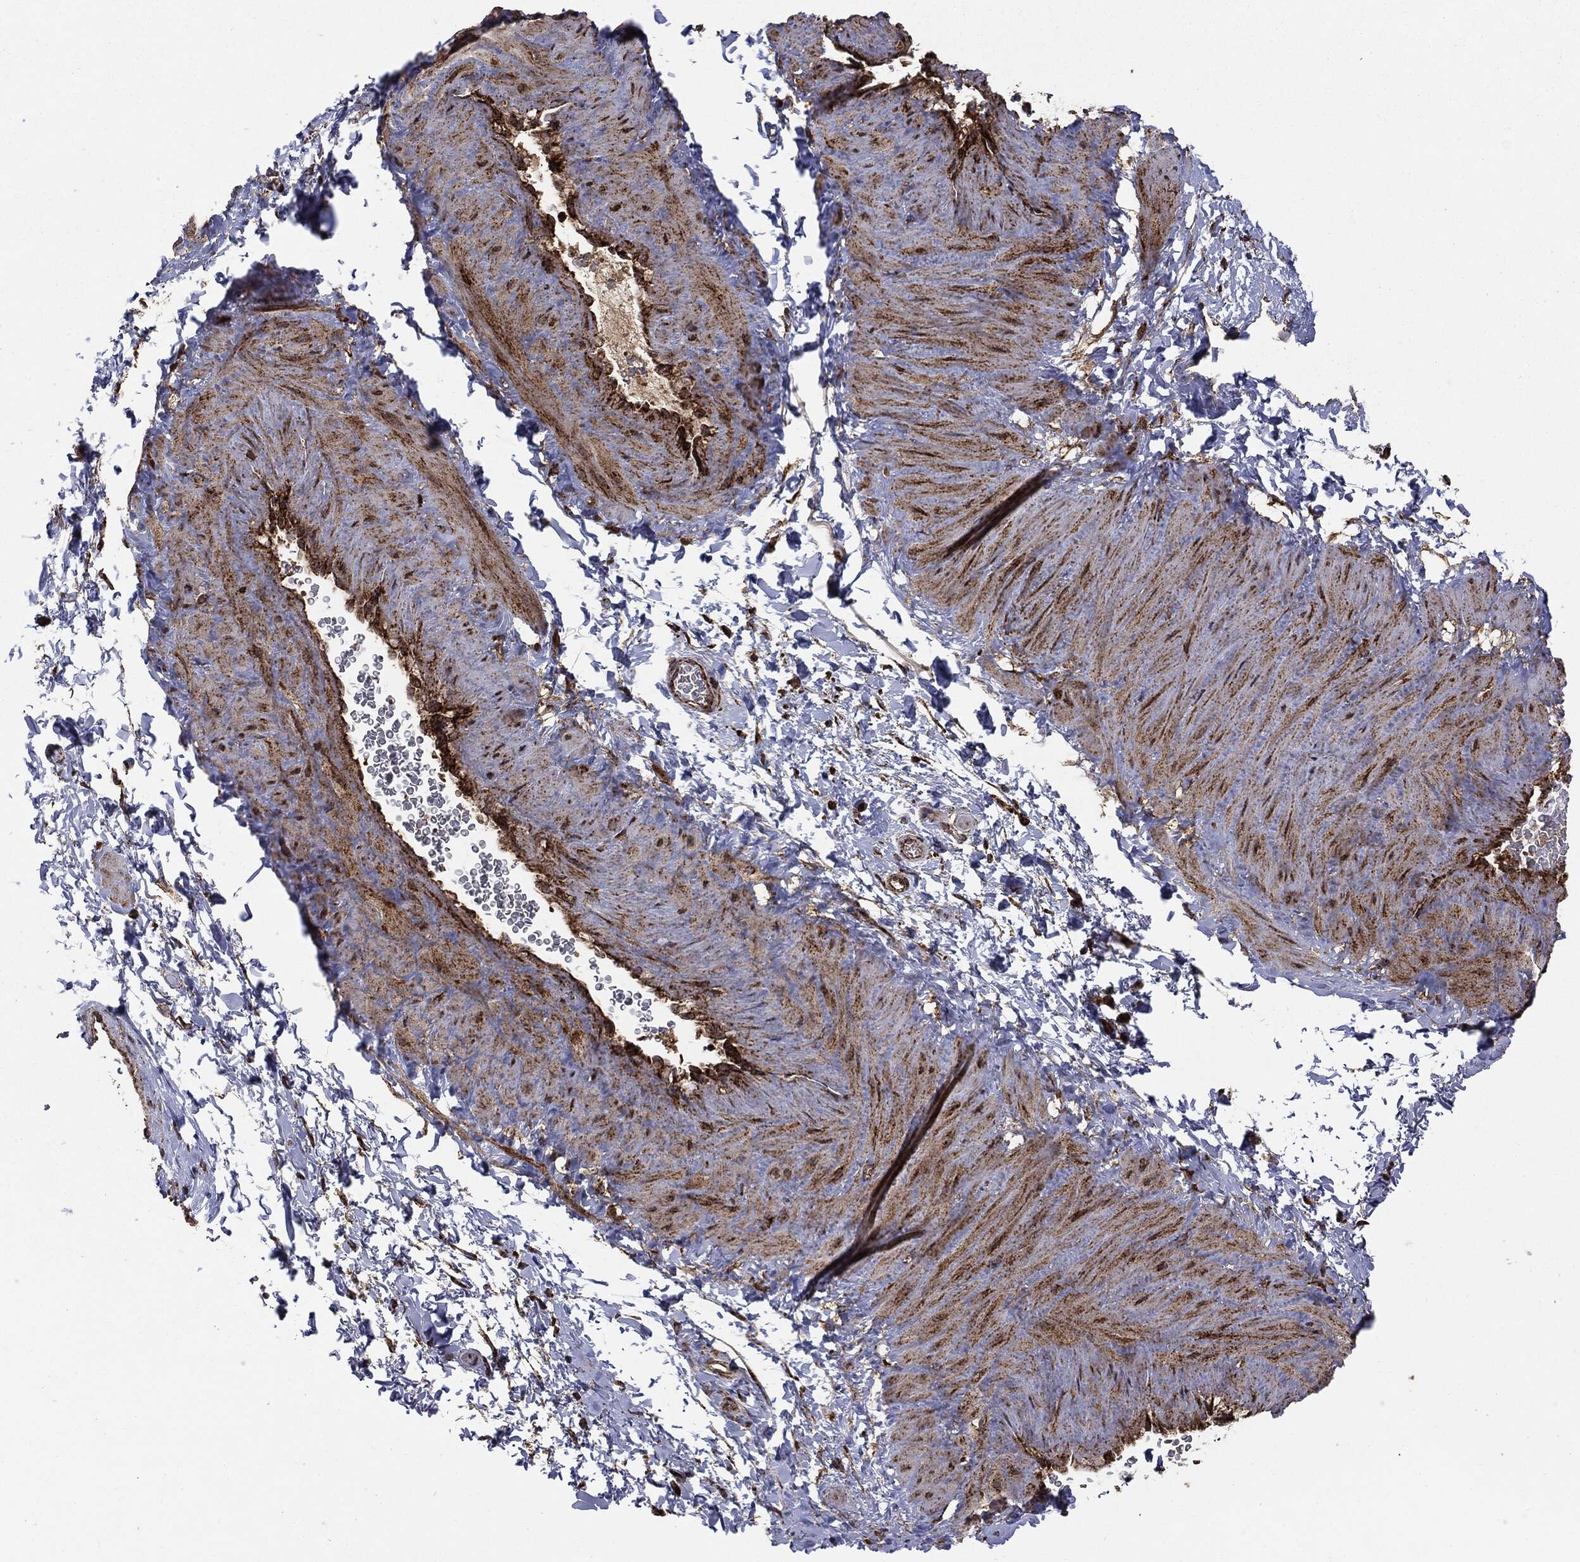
{"staining": {"intensity": "strong", "quantity": "25%-75%", "location": "cytoplasmic/membranous"}, "tissue": "soft tissue", "cell_type": "Fibroblasts", "image_type": "normal", "snomed": [{"axis": "morphology", "description": "Normal tissue, NOS"}, {"axis": "topography", "description": "Soft tissue"}, {"axis": "topography", "description": "Vascular tissue"}], "caption": "IHC micrograph of unremarkable soft tissue: soft tissue stained using immunohistochemistry (IHC) reveals high levels of strong protein expression localized specifically in the cytoplasmic/membranous of fibroblasts, appearing as a cytoplasmic/membranous brown color.", "gene": "MAP2K1", "patient": {"sex": "male", "age": 41}}